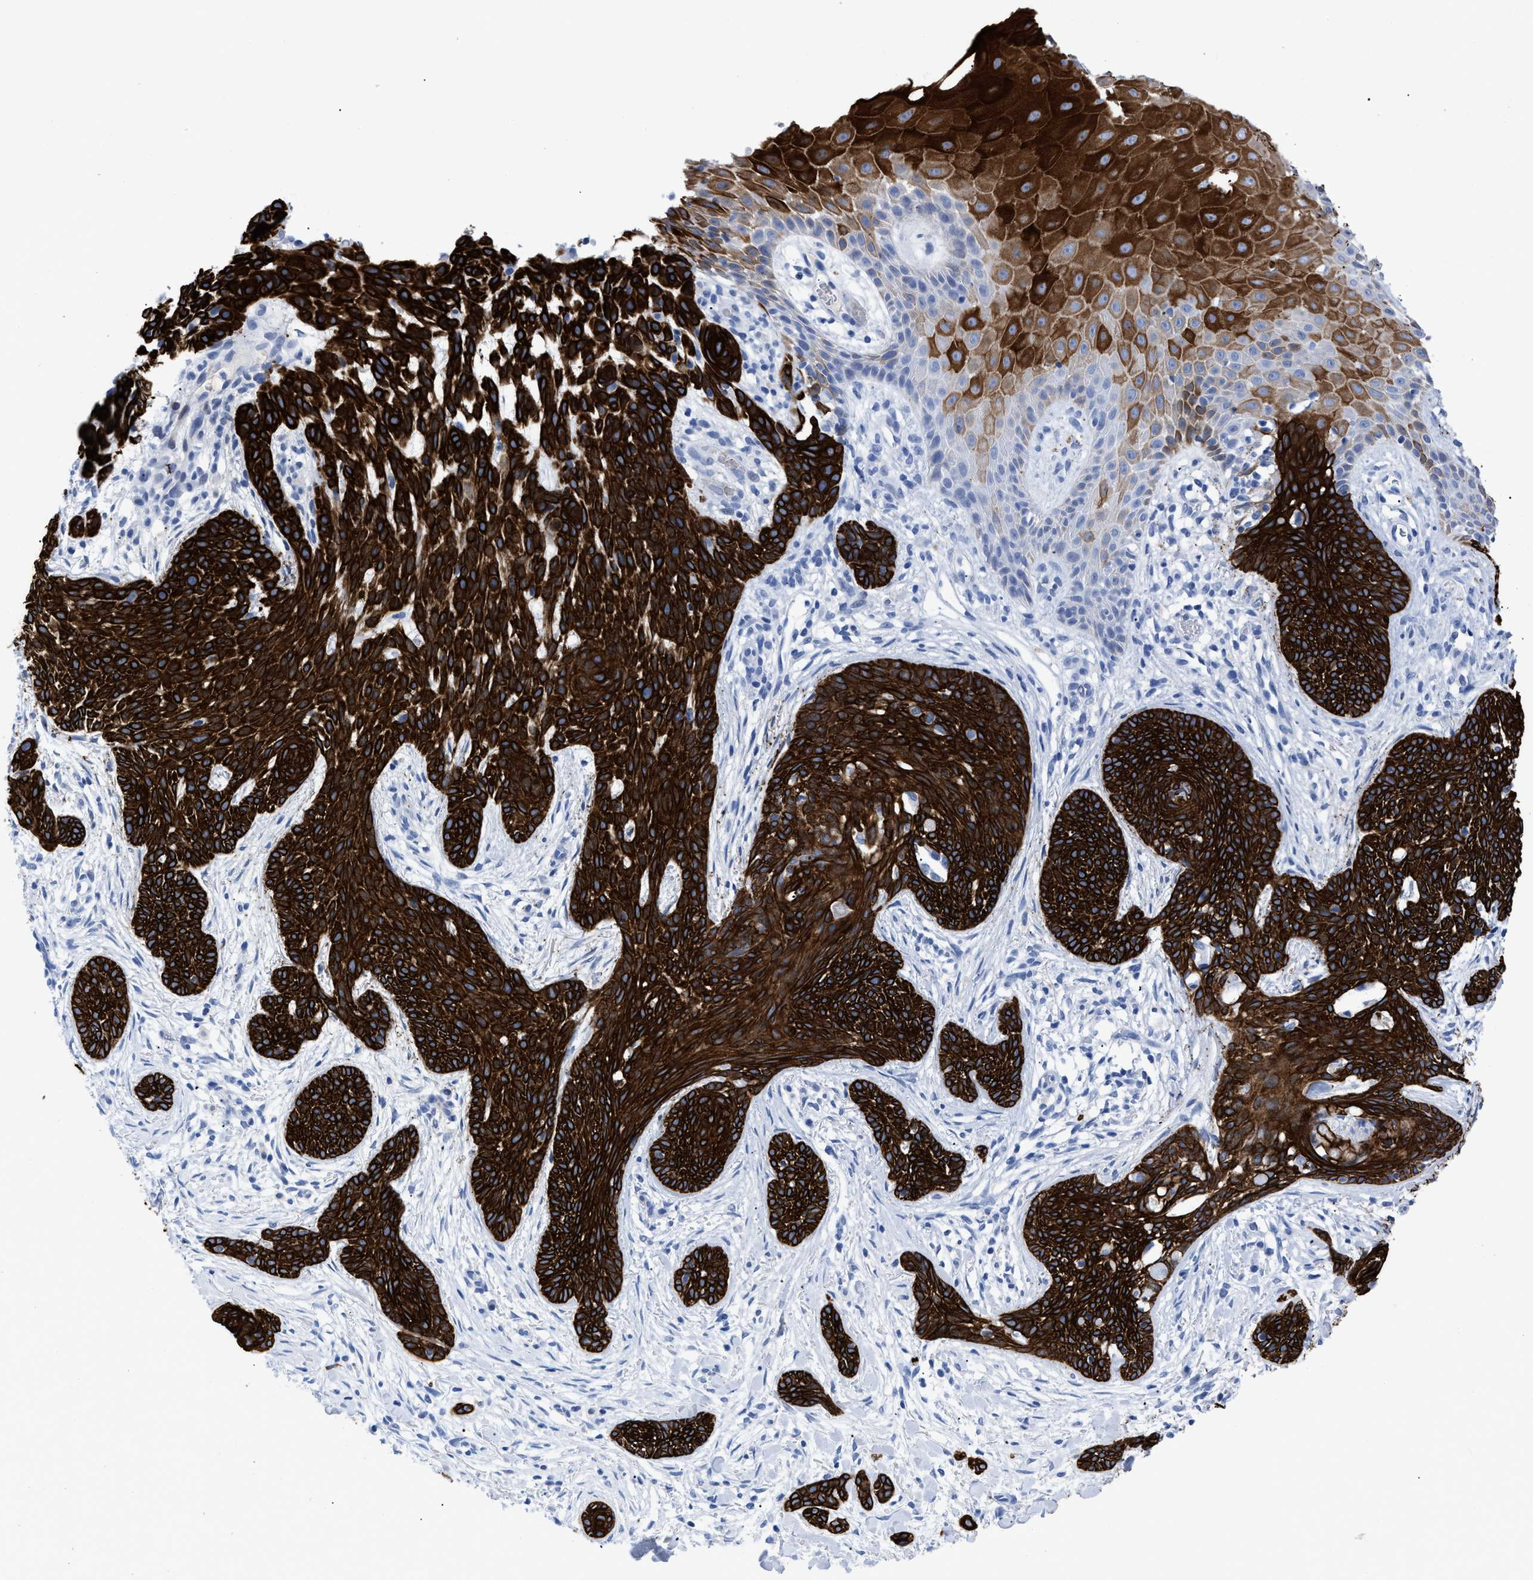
{"staining": {"intensity": "strong", "quantity": ">75%", "location": "cytoplasmic/membranous"}, "tissue": "skin cancer", "cell_type": "Tumor cells", "image_type": "cancer", "snomed": [{"axis": "morphology", "description": "Basal cell carcinoma"}, {"axis": "topography", "description": "Skin"}], "caption": "This histopathology image shows immunohistochemistry (IHC) staining of human skin cancer (basal cell carcinoma), with high strong cytoplasmic/membranous expression in about >75% of tumor cells.", "gene": "DUSP26", "patient": {"sex": "female", "age": 59}}